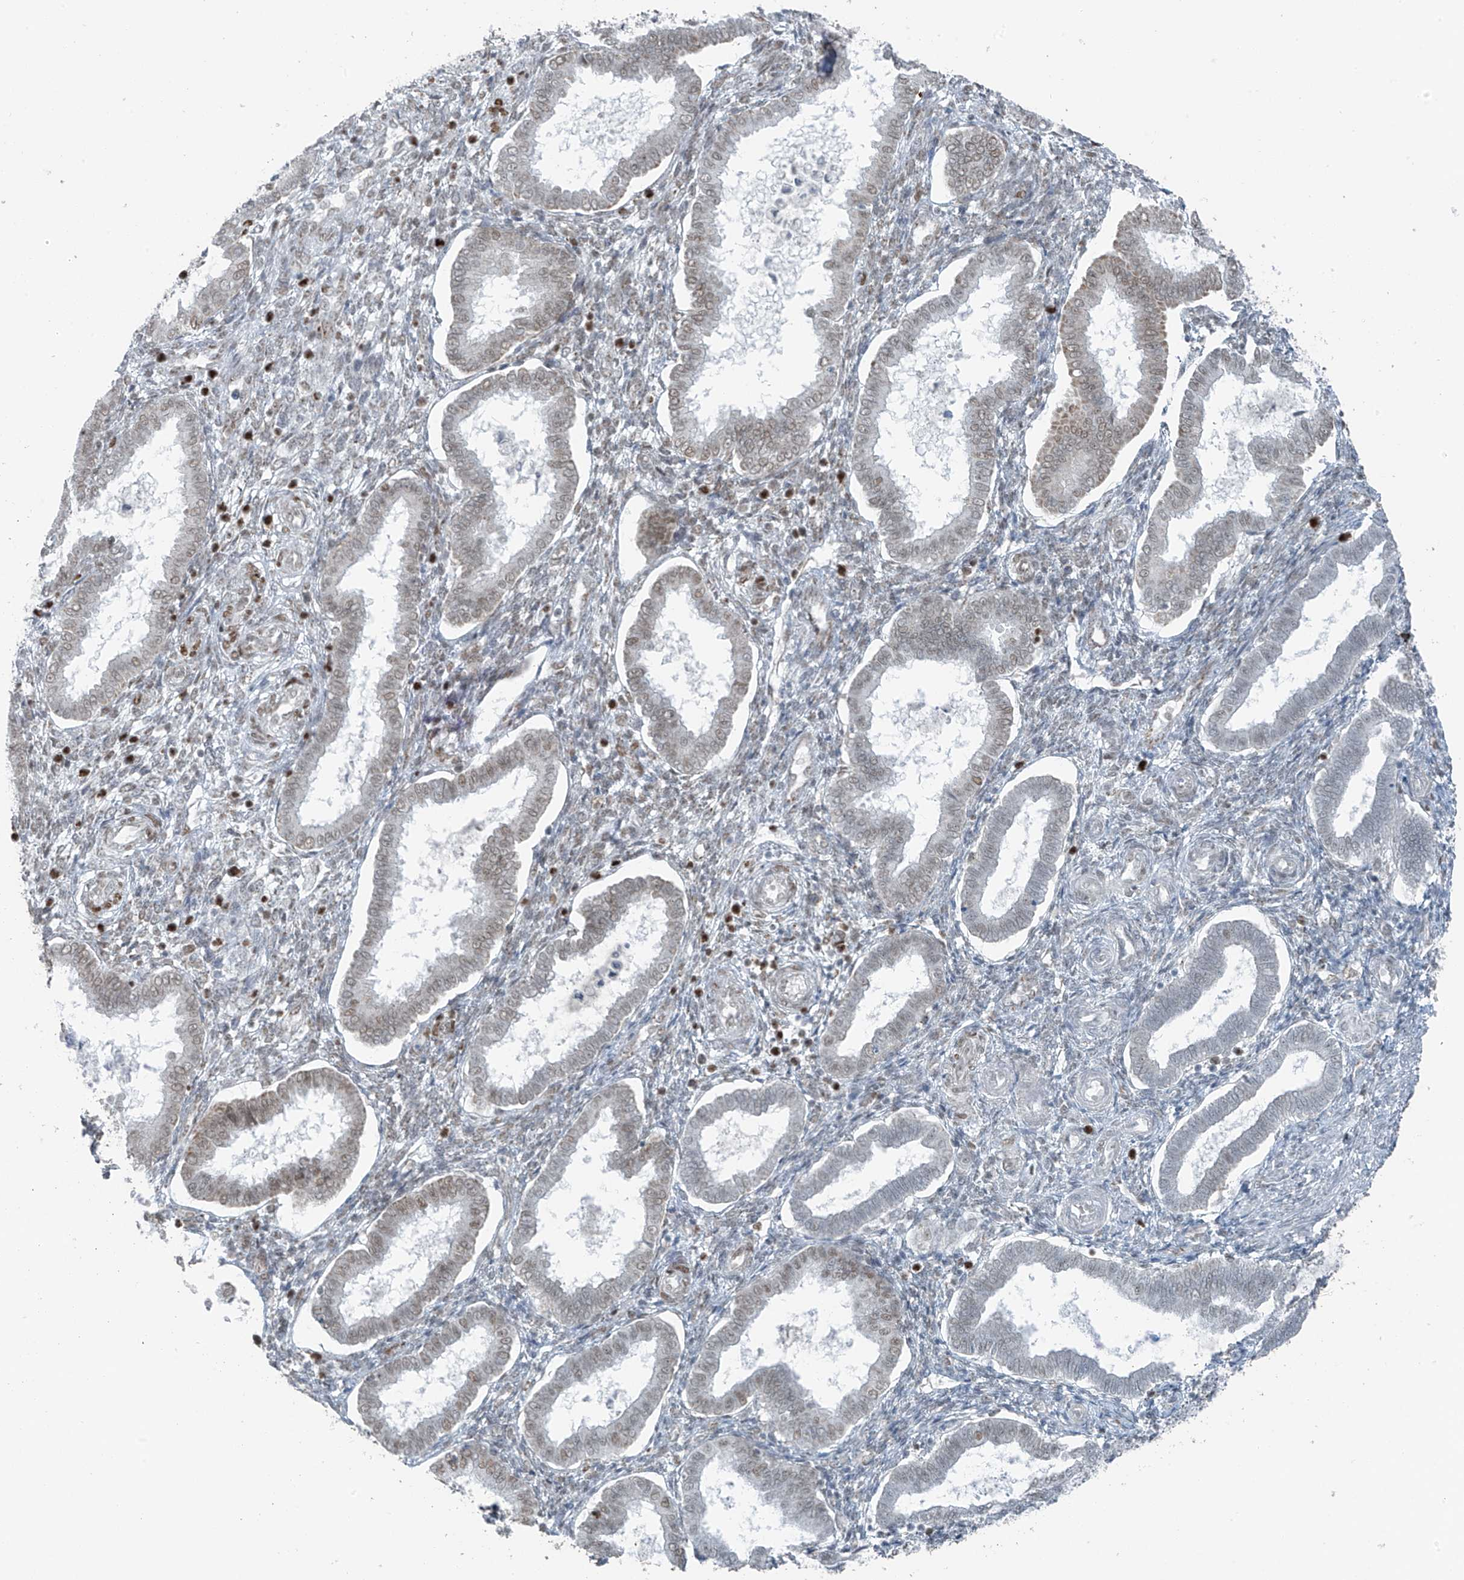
{"staining": {"intensity": "moderate", "quantity": "25%-75%", "location": "nuclear"}, "tissue": "endometrium", "cell_type": "Cells in endometrial stroma", "image_type": "normal", "snomed": [{"axis": "morphology", "description": "Normal tissue, NOS"}, {"axis": "topography", "description": "Endometrium"}], "caption": "Endometrium stained with IHC shows moderate nuclear staining in about 25%-75% of cells in endometrial stroma. The protein of interest is stained brown, and the nuclei are stained in blue (DAB IHC with brightfield microscopy, high magnification).", "gene": "WRNIP1", "patient": {"sex": "female", "age": 24}}